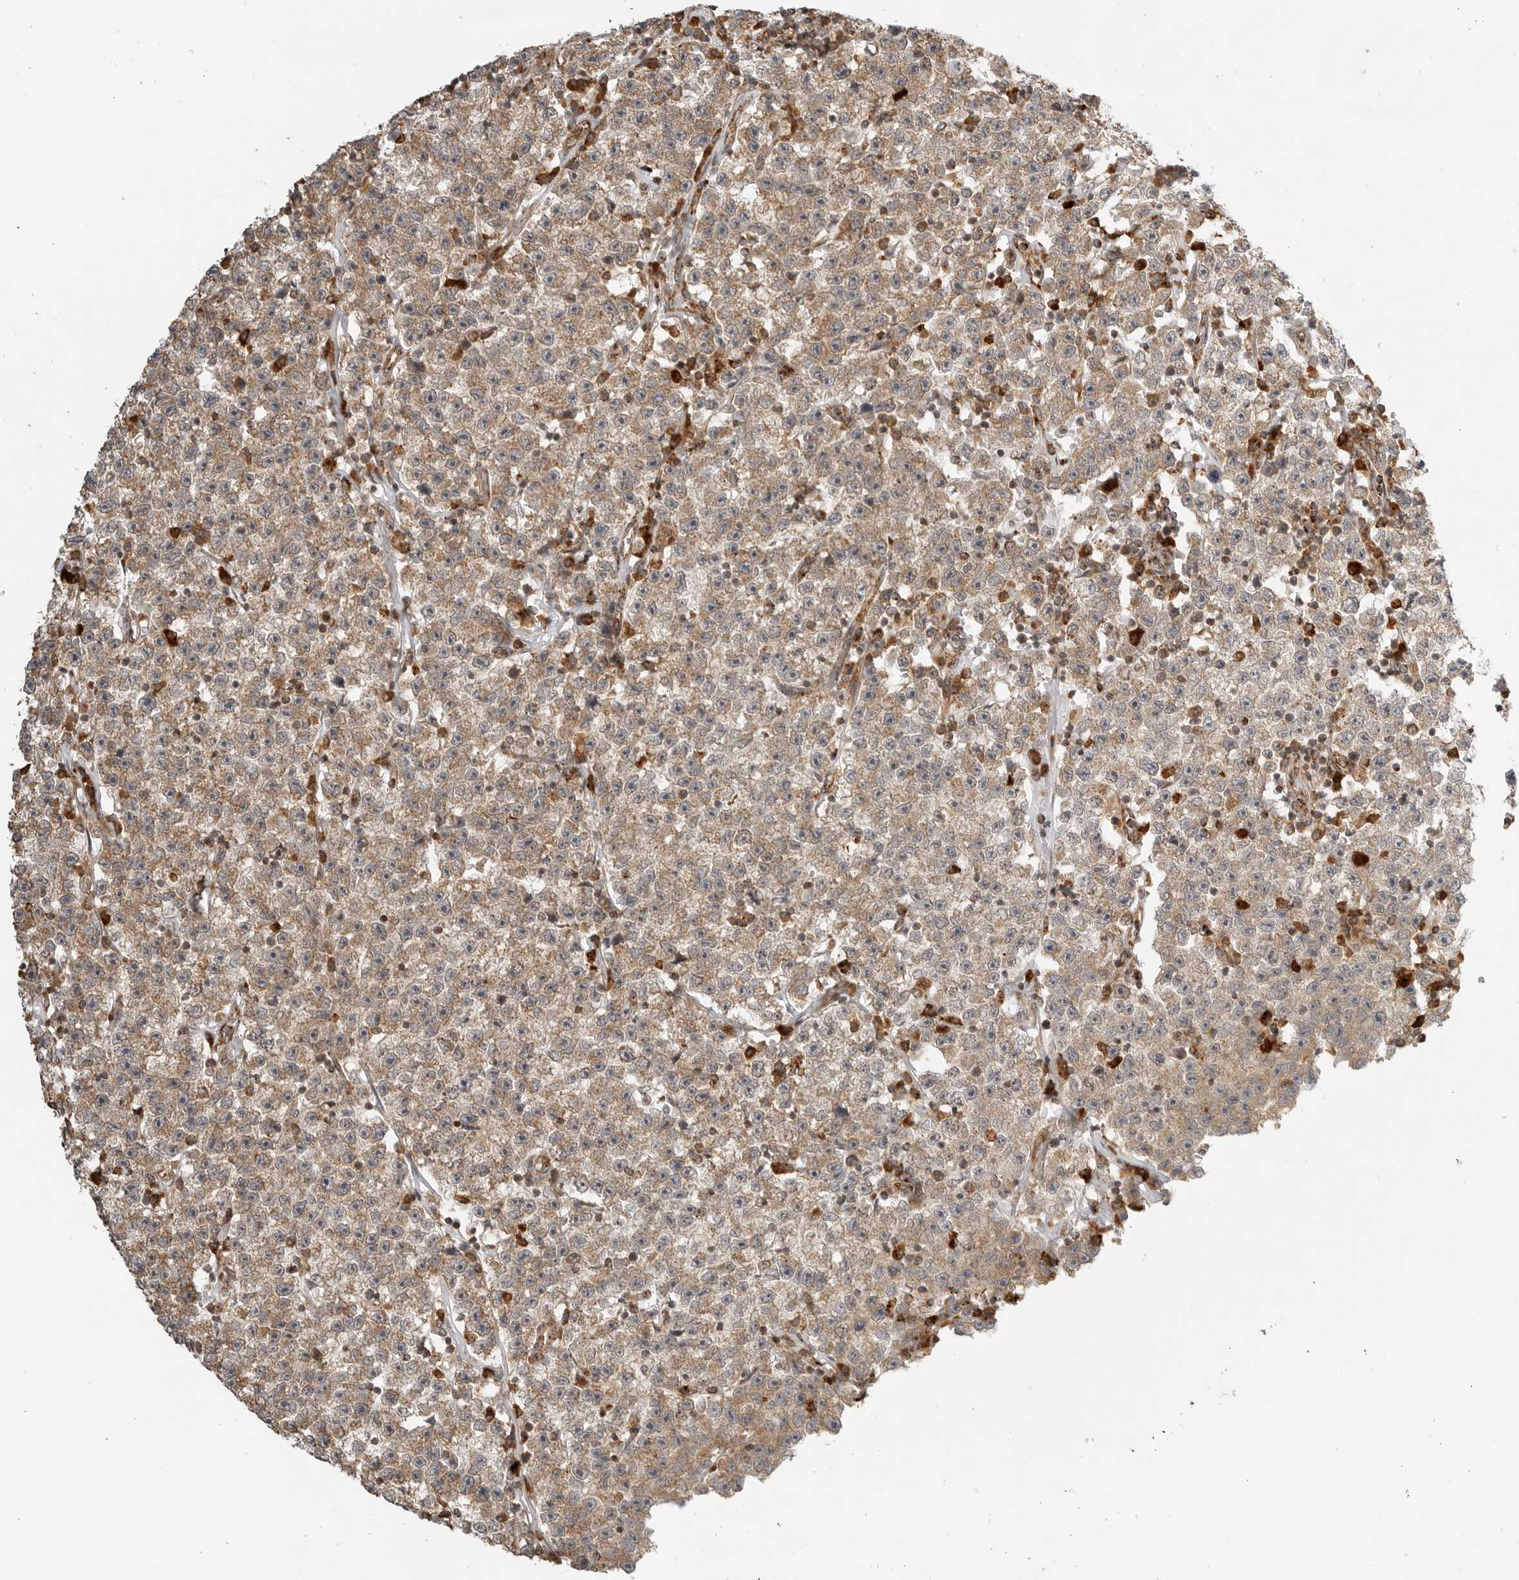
{"staining": {"intensity": "weak", "quantity": ">75%", "location": "cytoplasmic/membranous"}, "tissue": "testis cancer", "cell_type": "Tumor cells", "image_type": "cancer", "snomed": [{"axis": "morphology", "description": "Seminoma, NOS"}, {"axis": "topography", "description": "Testis"}], "caption": "Protein analysis of testis seminoma tissue exhibits weak cytoplasmic/membranous expression in about >75% of tumor cells. Using DAB (brown) and hematoxylin (blue) stains, captured at high magnification using brightfield microscopy.", "gene": "IDUA", "patient": {"sex": "male", "age": 22}}